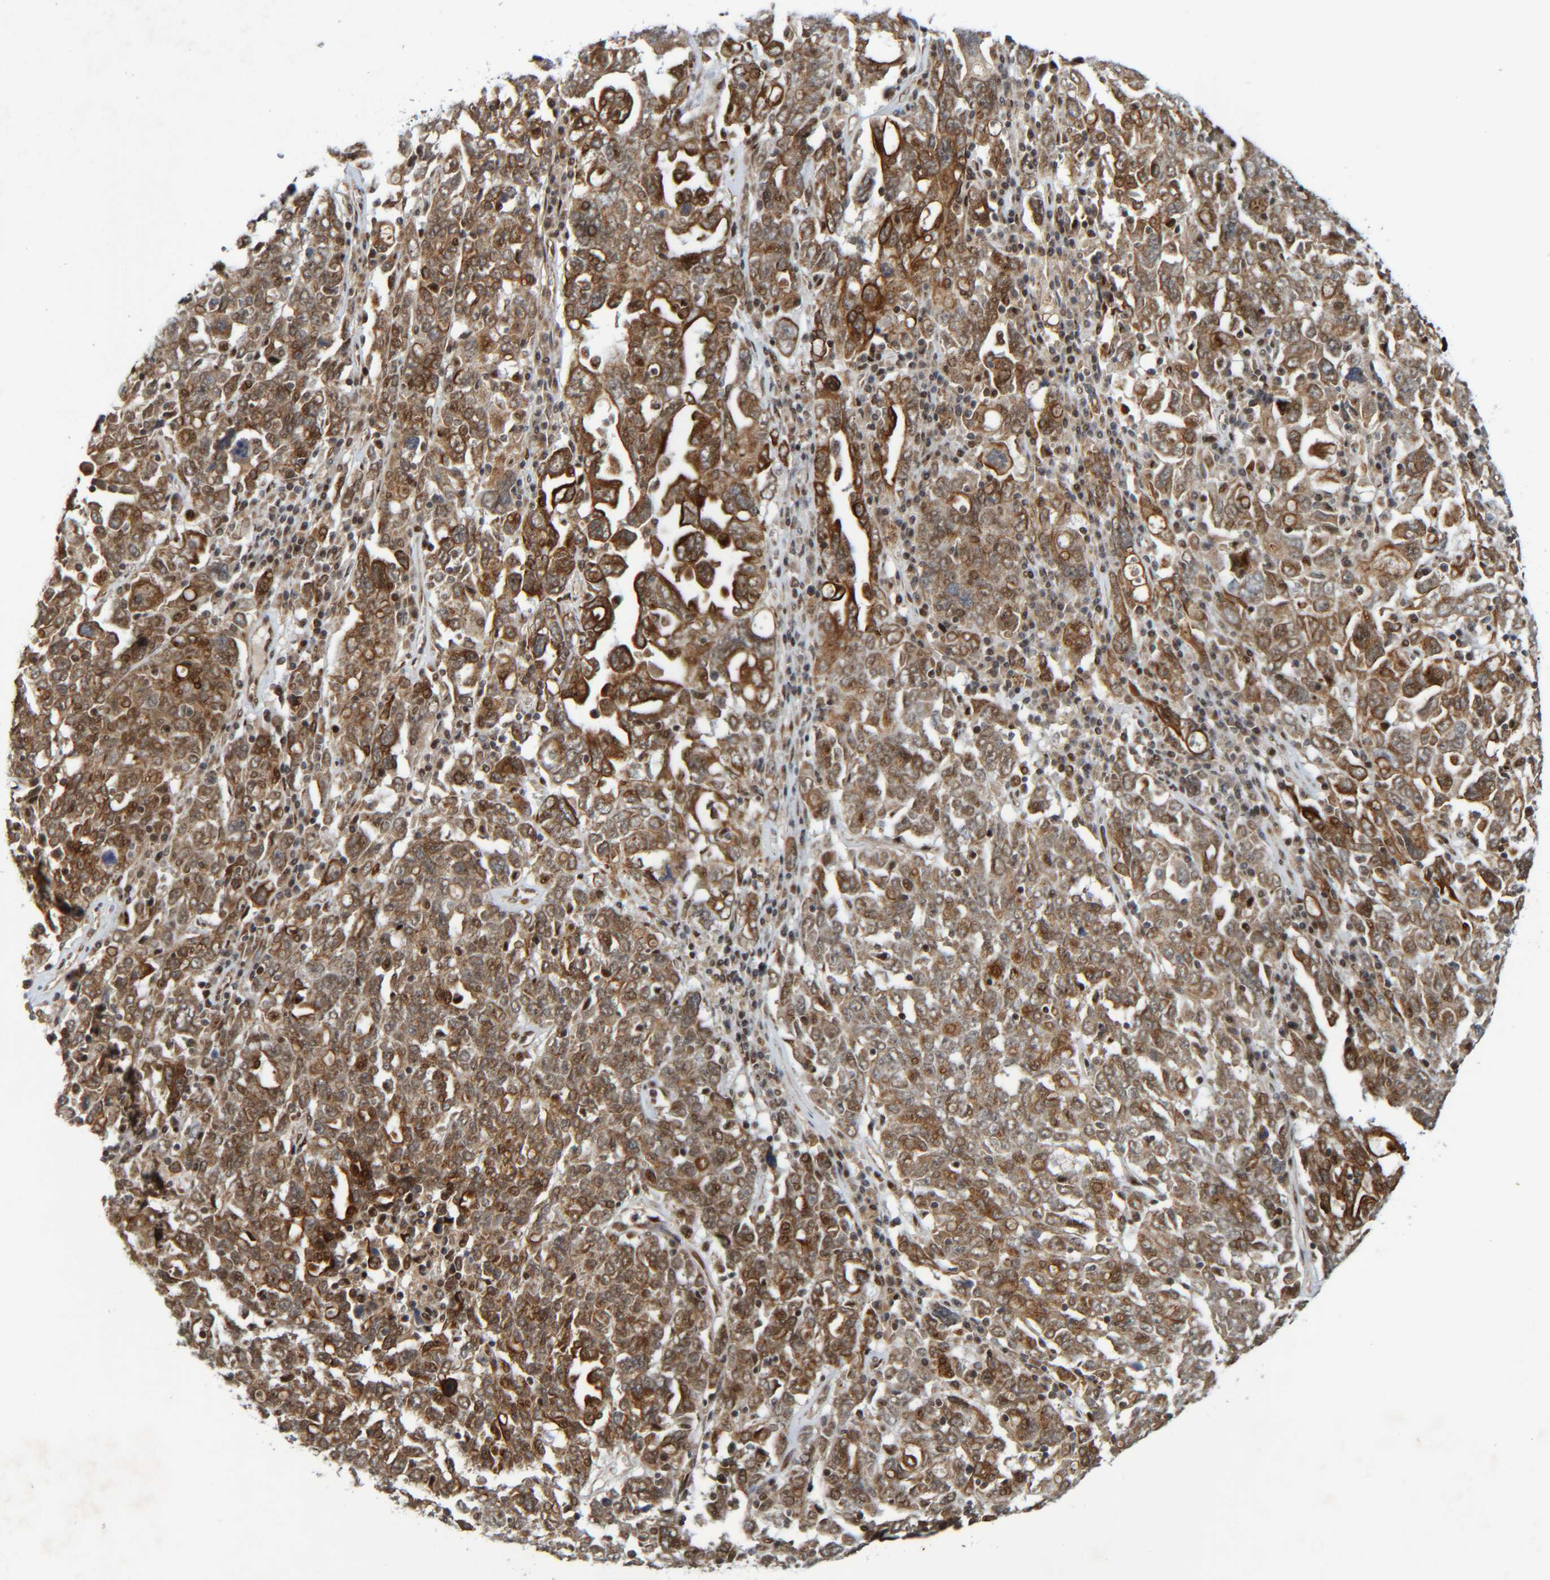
{"staining": {"intensity": "moderate", "quantity": ">75%", "location": "cytoplasmic/membranous"}, "tissue": "ovarian cancer", "cell_type": "Tumor cells", "image_type": "cancer", "snomed": [{"axis": "morphology", "description": "Carcinoma, endometroid"}, {"axis": "topography", "description": "Ovary"}], "caption": "High-power microscopy captured an IHC histopathology image of ovarian endometroid carcinoma, revealing moderate cytoplasmic/membranous staining in approximately >75% of tumor cells.", "gene": "CCDC57", "patient": {"sex": "female", "age": 62}}